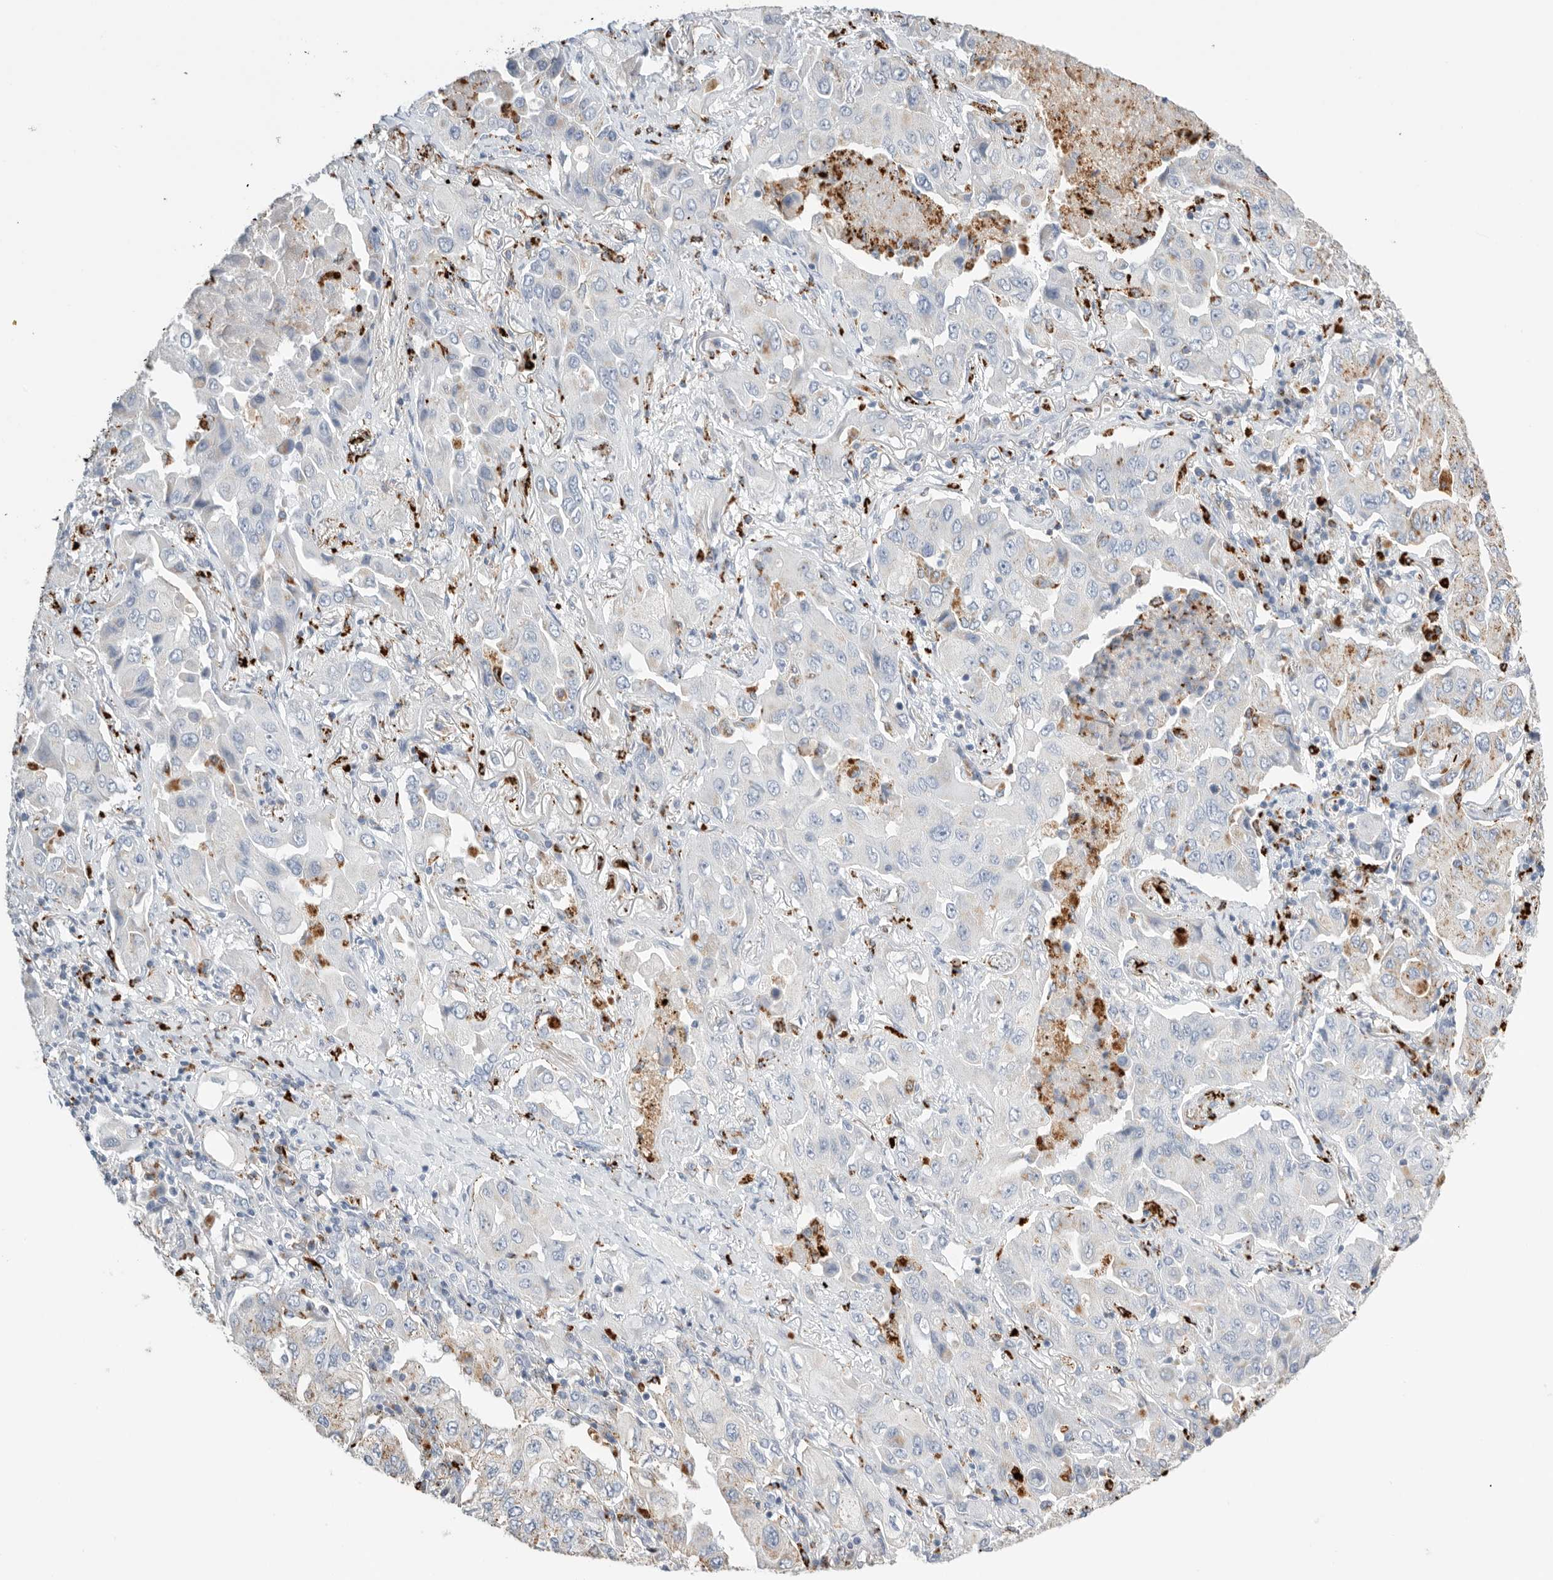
{"staining": {"intensity": "moderate", "quantity": "<25%", "location": "cytoplasmic/membranous"}, "tissue": "lung cancer", "cell_type": "Tumor cells", "image_type": "cancer", "snomed": [{"axis": "morphology", "description": "Adenocarcinoma, NOS"}, {"axis": "topography", "description": "Lung"}], "caption": "This is an image of immunohistochemistry staining of lung cancer (adenocarcinoma), which shows moderate staining in the cytoplasmic/membranous of tumor cells.", "gene": "GGH", "patient": {"sex": "female", "age": 65}}